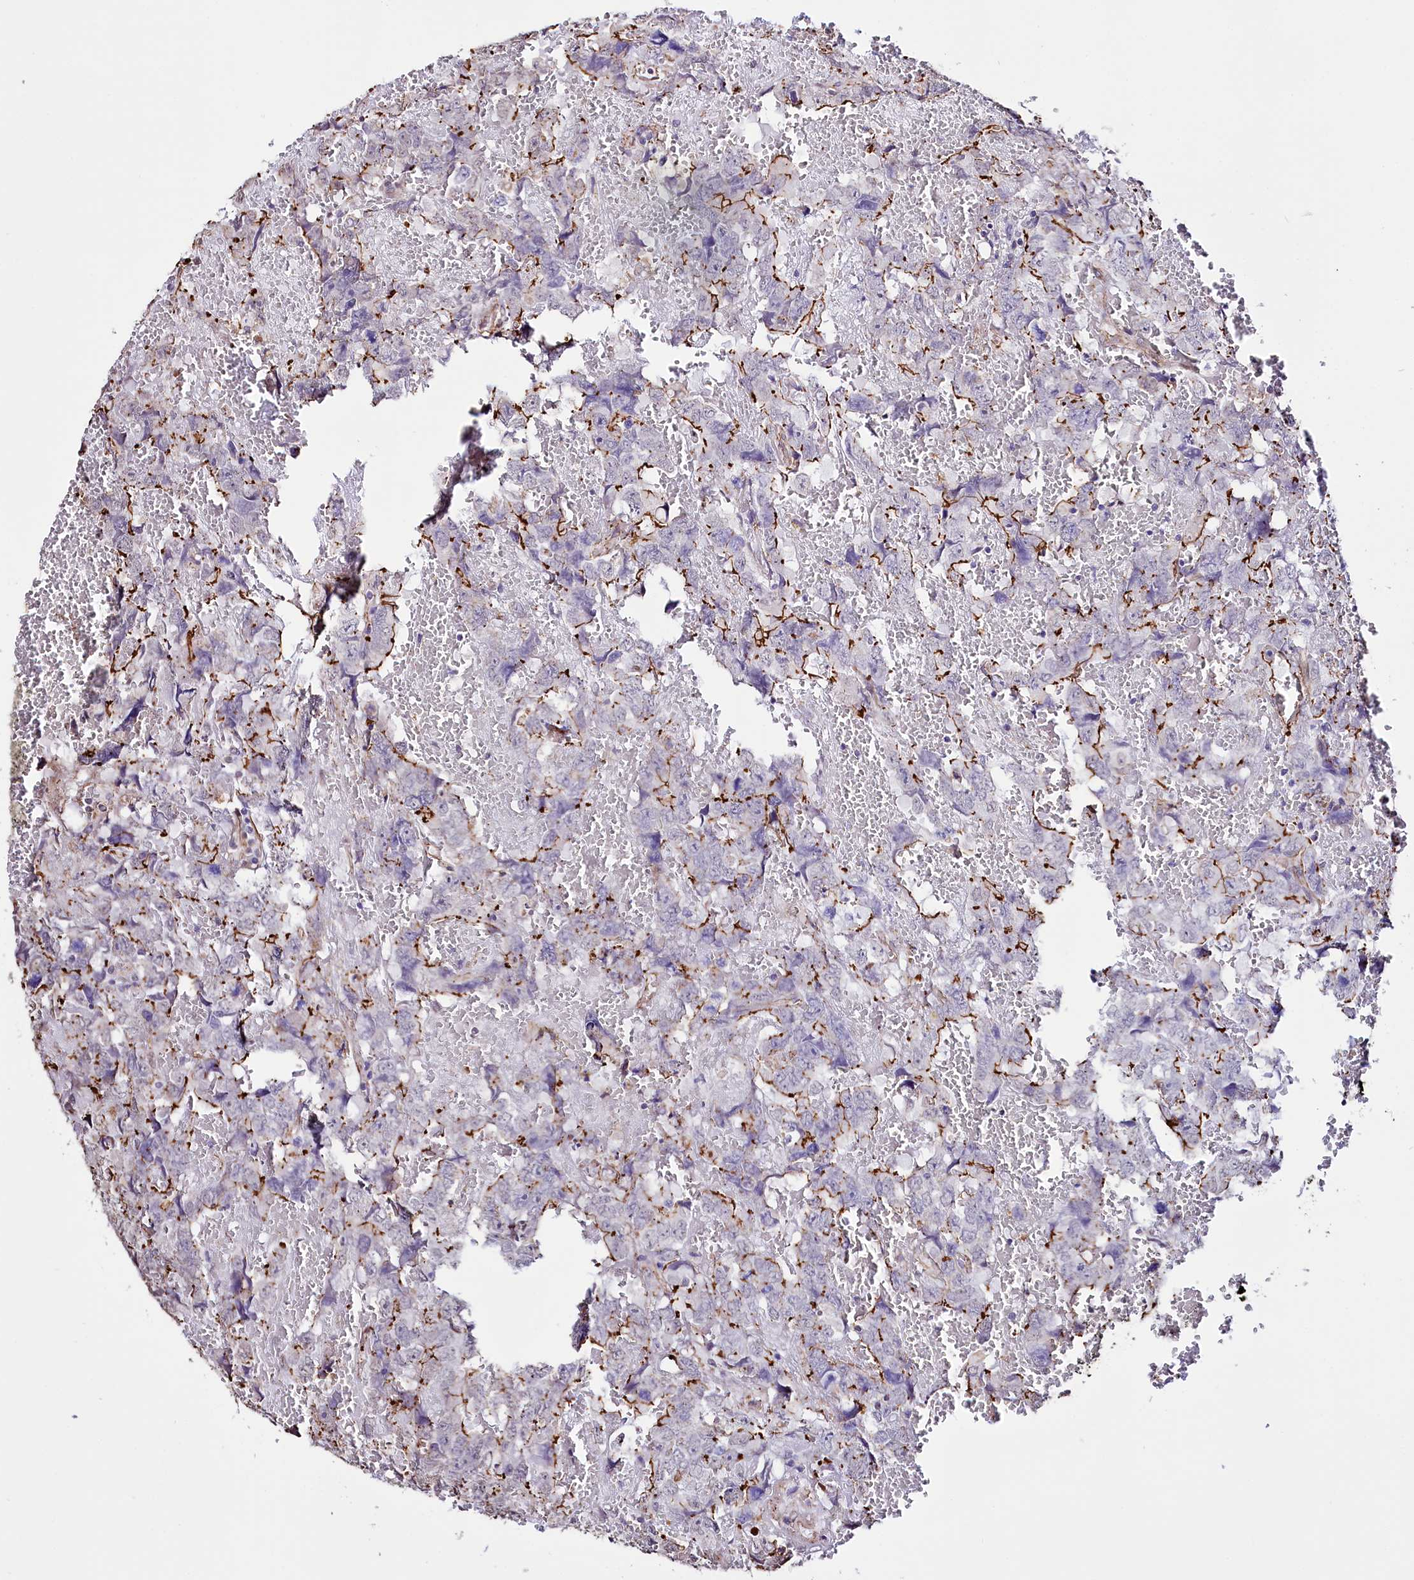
{"staining": {"intensity": "moderate", "quantity": "<25%", "location": "cytoplasmic/membranous"}, "tissue": "testis cancer", "cell_type": "Tumor cells", "image_type": "cancer", "snomed": [{"axis": "morphology", "description": "Carcinoma, Embryonal, NOS"}, {"axis": "topography", "description": "Testis"}], "caption": "Protein expression analysis of embryonal carcinoma (testis) demonstrates moderate cytoplasmic/membranous expression in approximately <25% of tumor cells.", "gene": "ST7", "patient": {"sex": "male", "age": 45}}